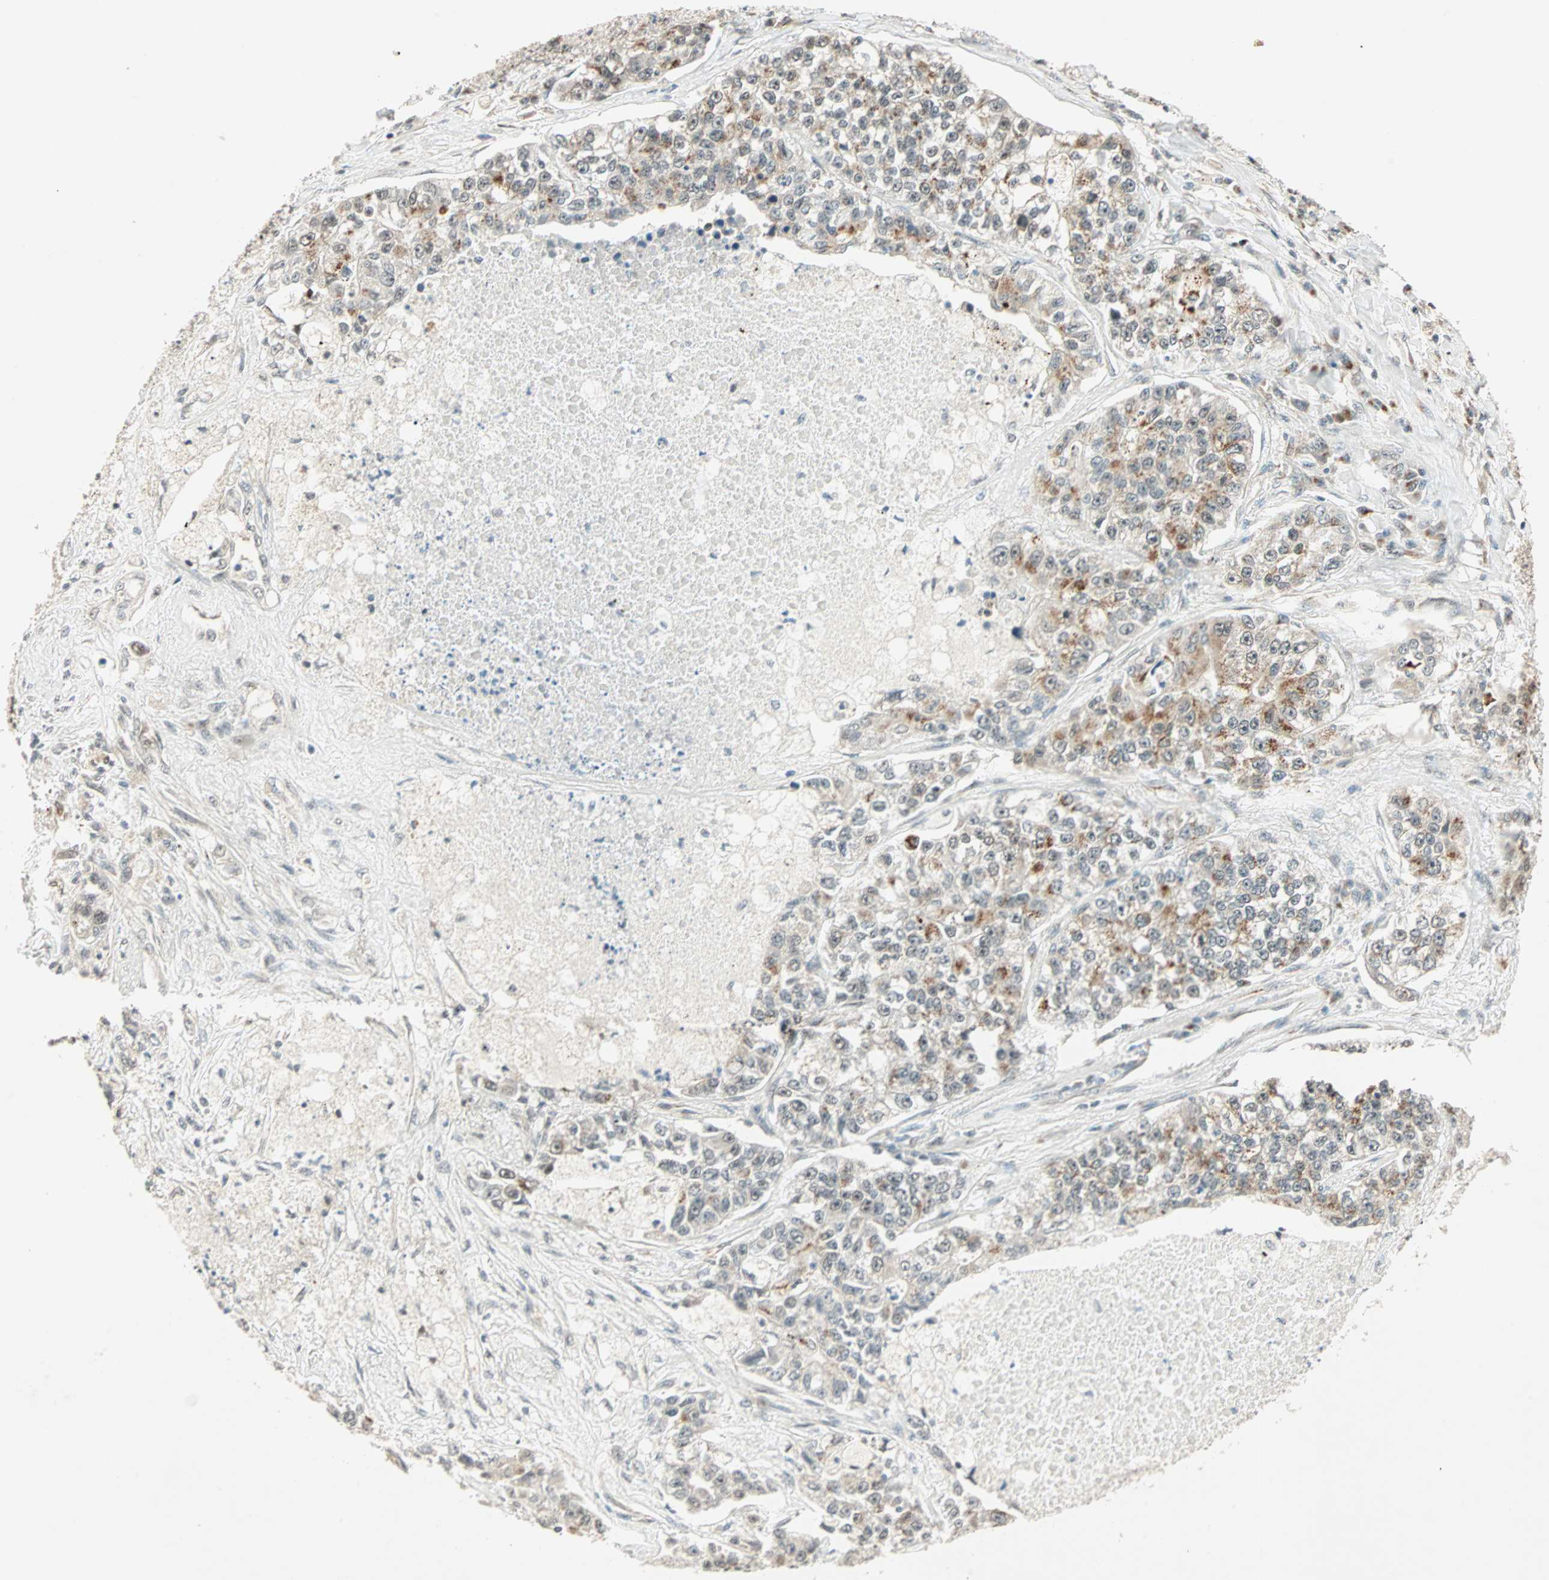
{"staining": {"intensity": "weak", "quantity": "<25%", "location": "cytoplasmic/membranous"}, "tissue": "lung cancer", "cell_type": "Tumor cells", "image_type": "cancer", "snomed": [{"axis": "morphology", "description": "Adenocarcinoma, NOS"}, {"axis": "topography", "description": "Lung"}], "caption": "High power microscopy image of an IHC micrograph of lung cancer, revealing no significant positivity in tumor cells. The staining was performed using DAB (3,3'-diaminobenzidine) to visualize the protein expression in brown, while the nuclei were stained in blue with hematoxylin (Magnification: 20x).", "gene": "PRDM2", "patient": {"sex": "male", "age": 49}}